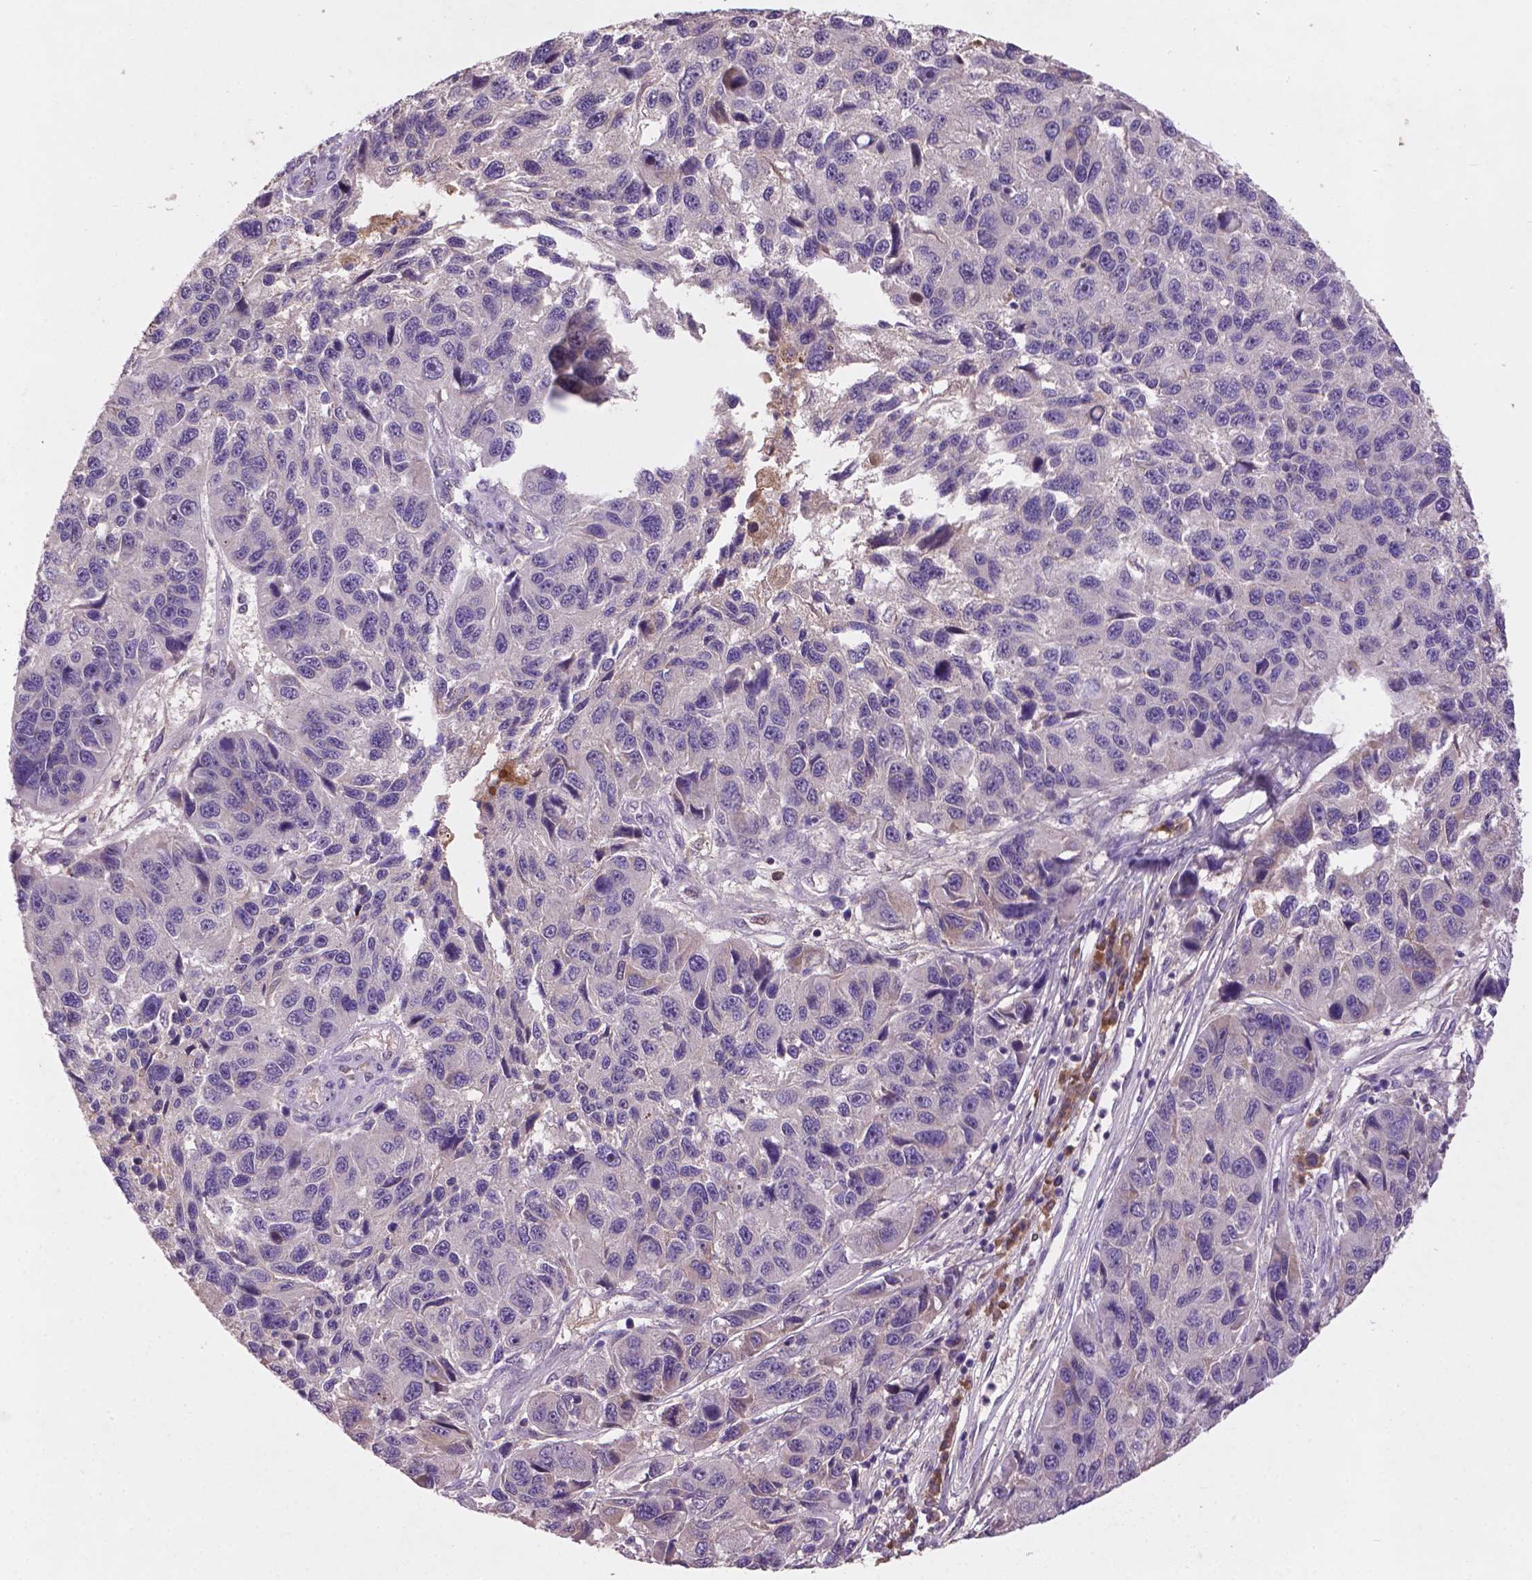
{"staining": {"intensity": "negative", "quantity": "none", "location": "none"}, "tissue": "melanoma", "cell_type": "Tumor cells", "image_type": "cancer", "snomed": [{"axis": "morphology", "description": "Malignant melanoma, NOS"}, {"axis": "topography", "description": "Skin"}], "caption": "Tumor cells are negative for brown protein staining in malignant melanoma. The staining is performed using DAB brown chromogen with nuclei counter-stained in using hematoxylin.", "gene": "SOX17", "patient": {"sex": "male", "age": 53}}